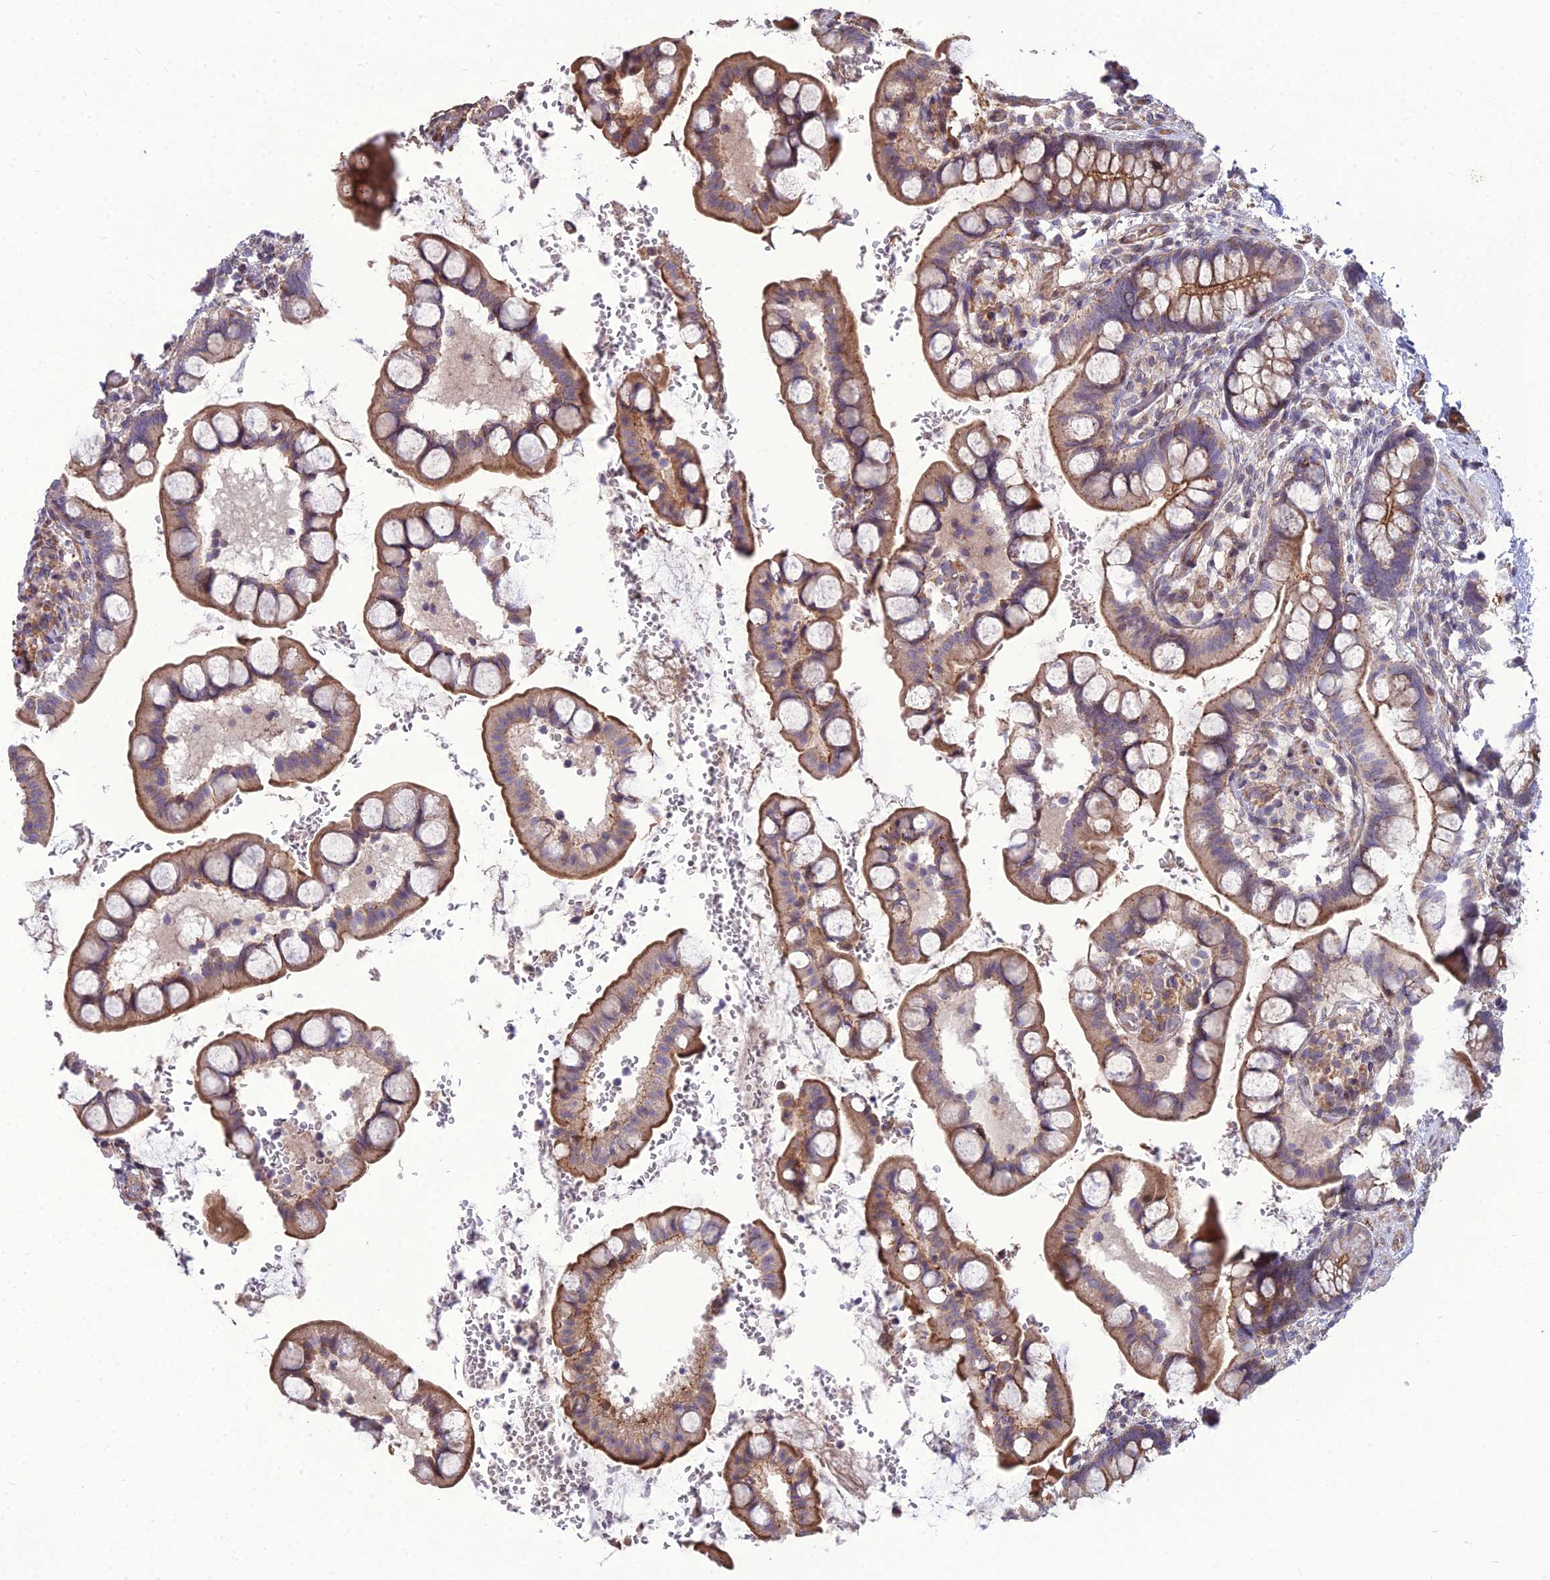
{"staining": {"intensity": "moderate", "quantity": ">75%", "location": "cytoplasmic/membranous"}, "tissue": "small intestine", "cell_type": "Glandular cells", "image_type": "normal", "snomed": [{"axis": "morphology", "description": "Normal tissue, NOS"}, {"axis": "topography", "description": "Small intestine"}], "caption": "Protein analysis of benign small intestine displays moderate cytoplasmic/membranous expression in approximately >75% of glandular cells. Nuclei are stained in blue.", "gene": "TSPYL2", "patient": {"sex": "male", "age": 52}}